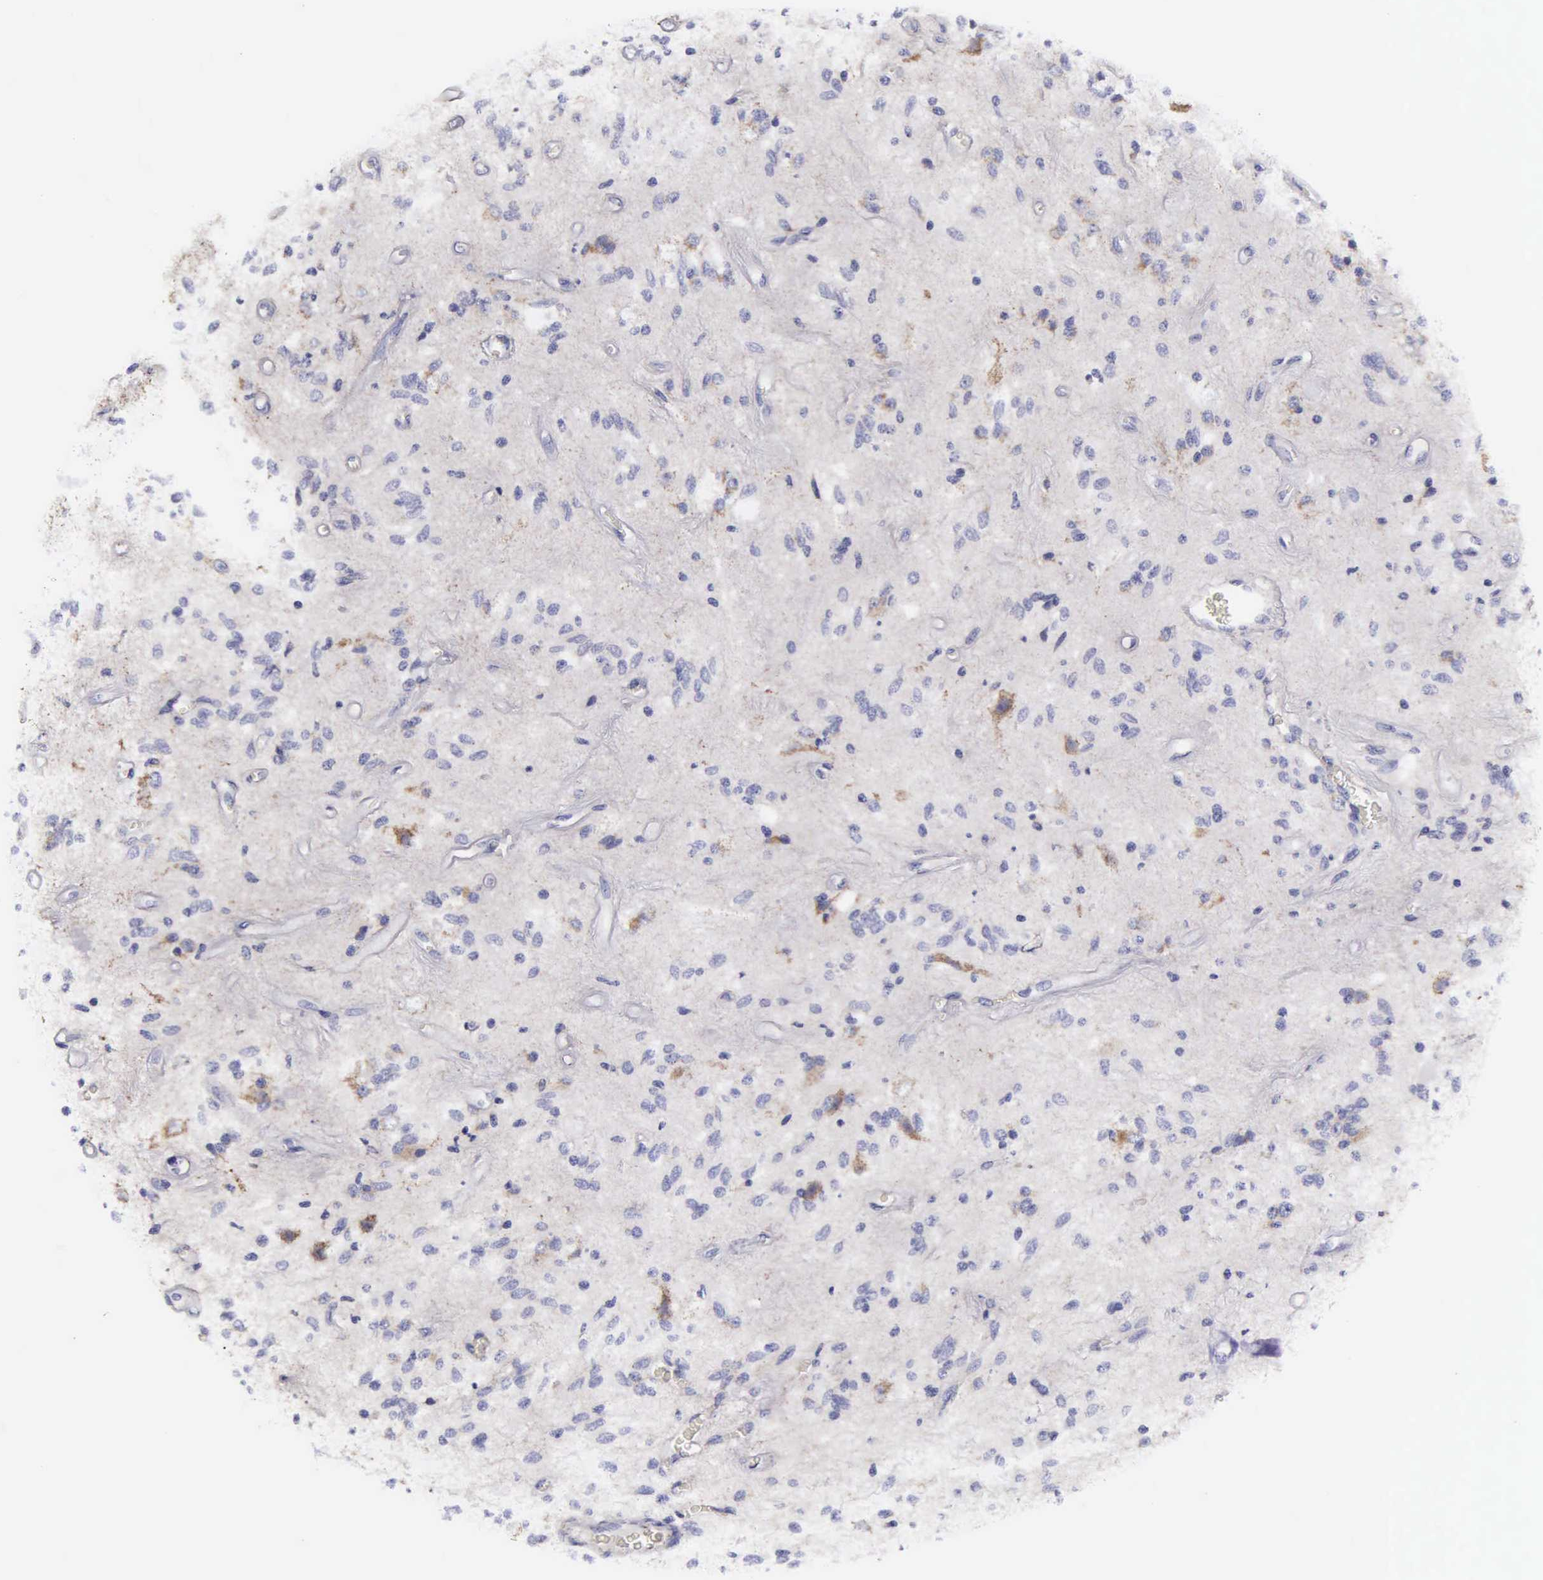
{"staining": {"intensity": "weak", "quantity": "<25%", "location": "cytoplasmic/membranous"}, "tissue": "glioma", "cell_type": "Tumor cells", "image_type": "cancer", "snomed": [{"axis": "morphology", "description": "Glioma, malignant, Low grade"}, {"axis": "topography", "description": "Brain"}], "caption": "The micrograph shows no staining of tumor cells in glioma.", "gene": "PSMA3", "patient": {"sex": "female", "age": 15}}